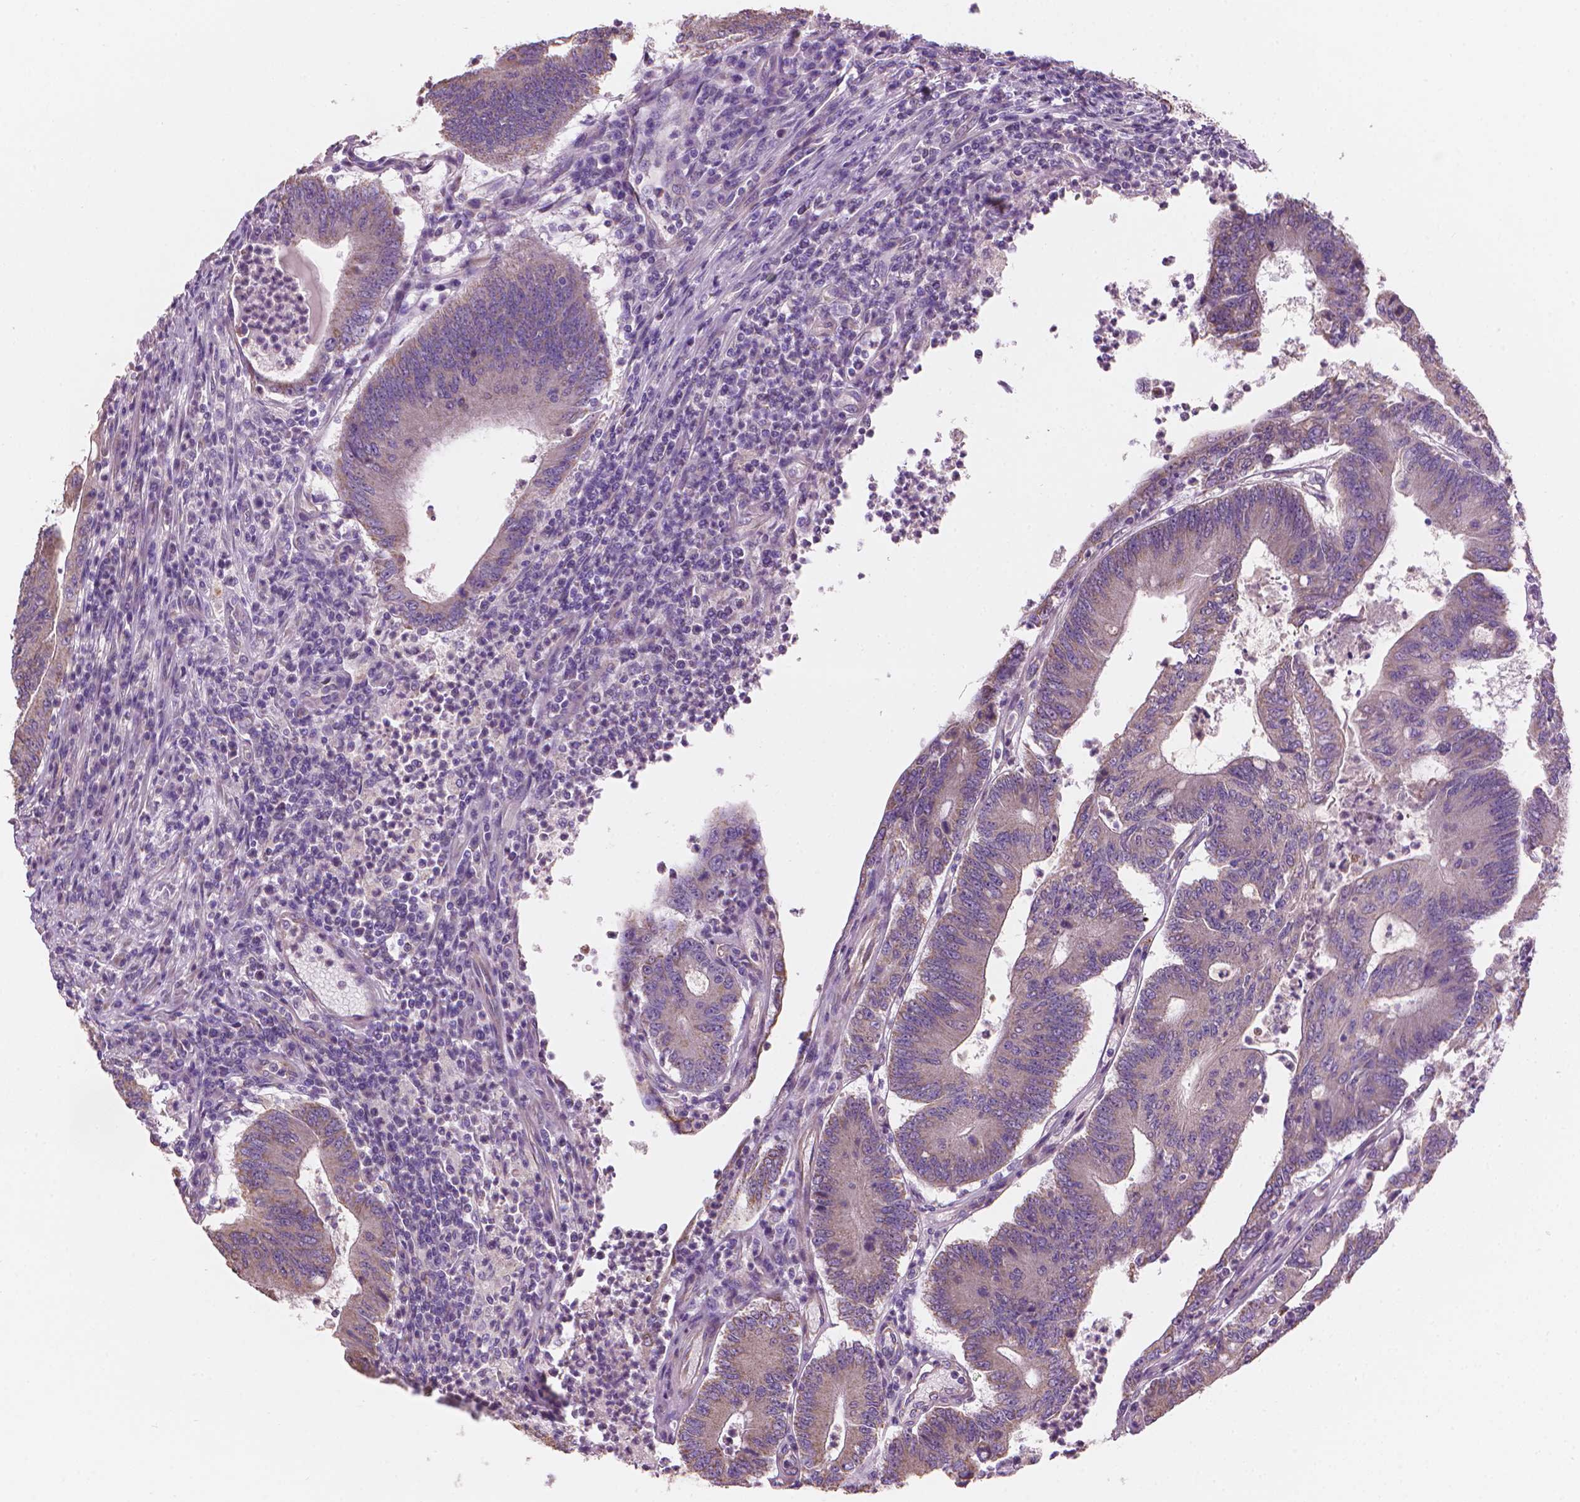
{"staining": {"intensity": "weak", "quantity": "<25%", "location": "cytoplasmic/membranous"}, "tissue": "colorectal cancer", "cell_type": "Tumor cells", "image_type": "cancer", "snomed": [{"axis": "morphology", "description": "Adenocarcinoma, NOS"}, {"axis": "topography", "description": "Colon"}], "caption": "A histopathology image of colorectal adenocarcinoma stained for a protein reveals no brown staining in tumor cells.", "gene": "TTC29", "patient": {"sex": "female", "age": 70}}